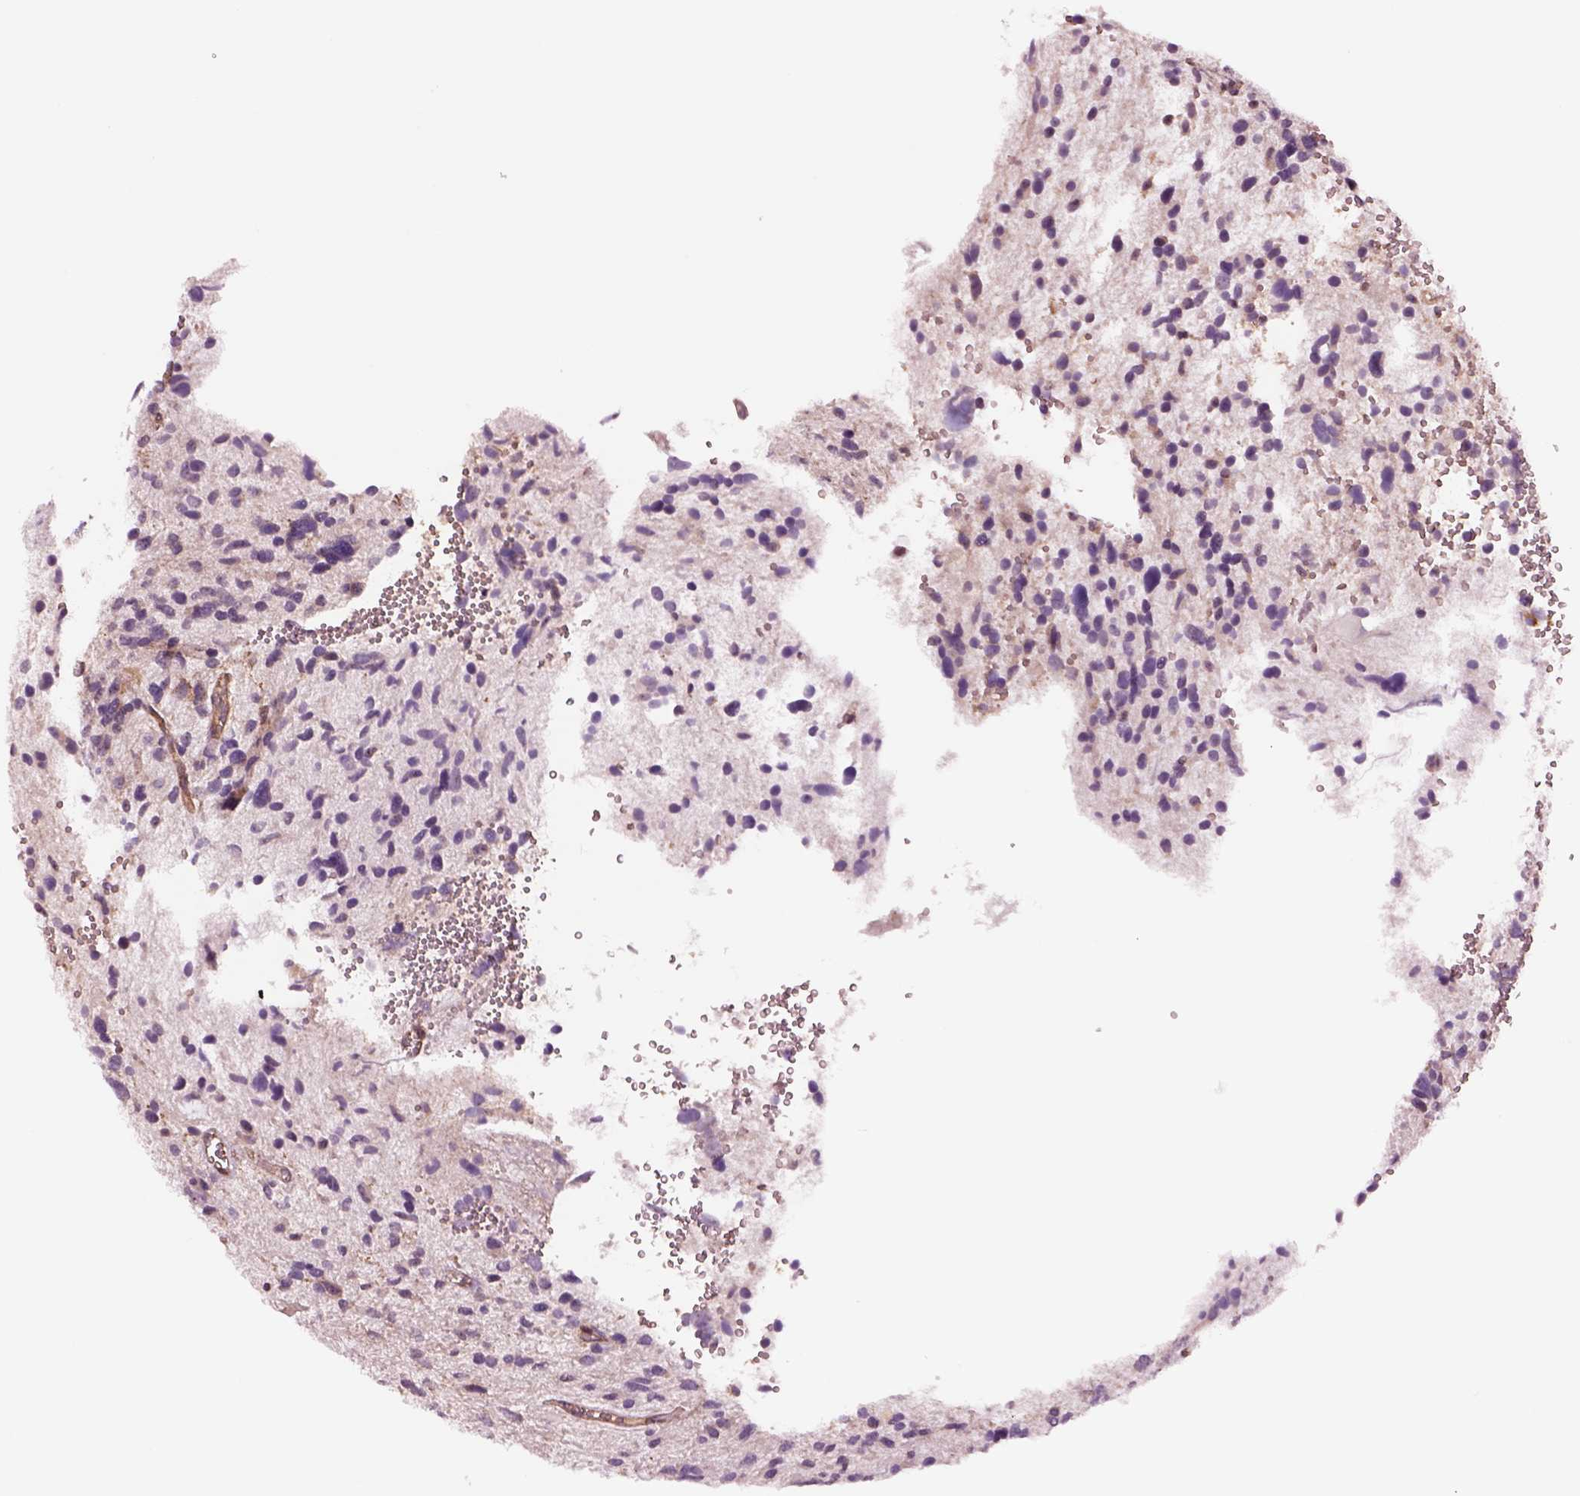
{"staining": {"intensity": "negative", "quantity": "none", "location": "none"}, "tissue": "glioma", "cell_type": "Tumor cells", "image_type": "cancer", "snomed": [{"axis": "morphology", "description": "Glioma, malignant, High grade"}, {"axis": "topography", "description": "Brain"}], "caption": "DAB (3,3'-diaminobenzidine) immunohistochemical staining of malignant high-grade glioma exhibits no significant staining in tumor cells. The staining is performed using DAB brown chromogen with nuclei counter-stained in using hematoxylin.", "gene": "HTR1B", "patient": {"sex": "female", "age": 11}}